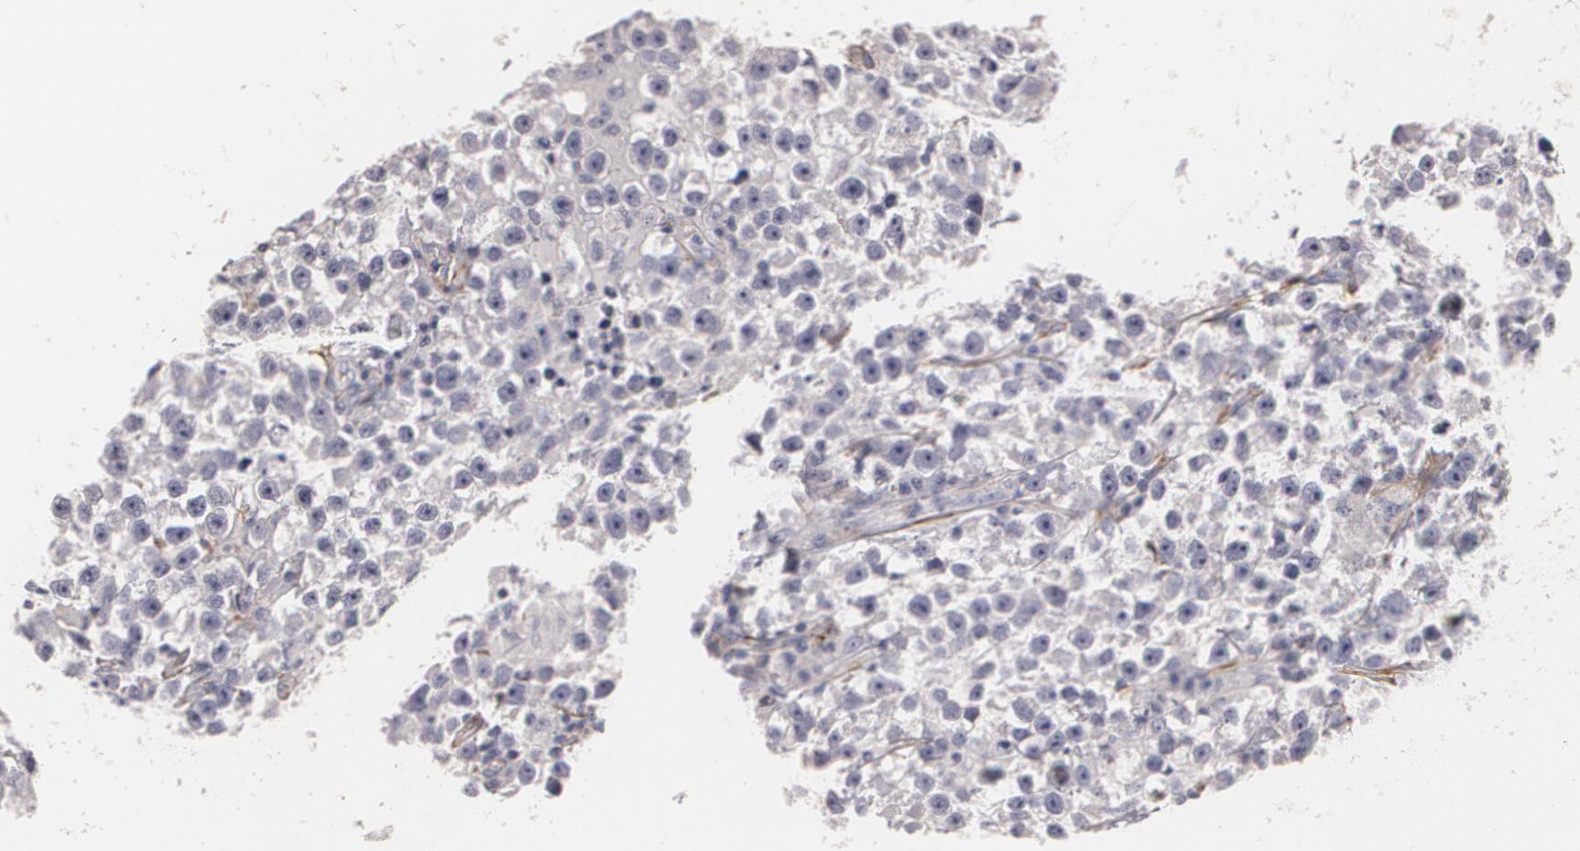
{"staining": {"intensity": "negative", "quantity": "none", "location": "none"}, "tissue": "testis cancer", "cell_type": "Tumor cells", "image_type": "cancer", "snomed": [{"axis": "morphology", "description": "Seminoma, NOS"}, {"axis": "topography", "description": "Testis"}], "caption": "IHC image of neoplastic tissue: human testis cancer stained with DAB (3,3'-diaminobenzidine) shows no significant protein expression in tumor cells.", "gene": "NGFR", "patient": {"sex": "male", "age": 33}}